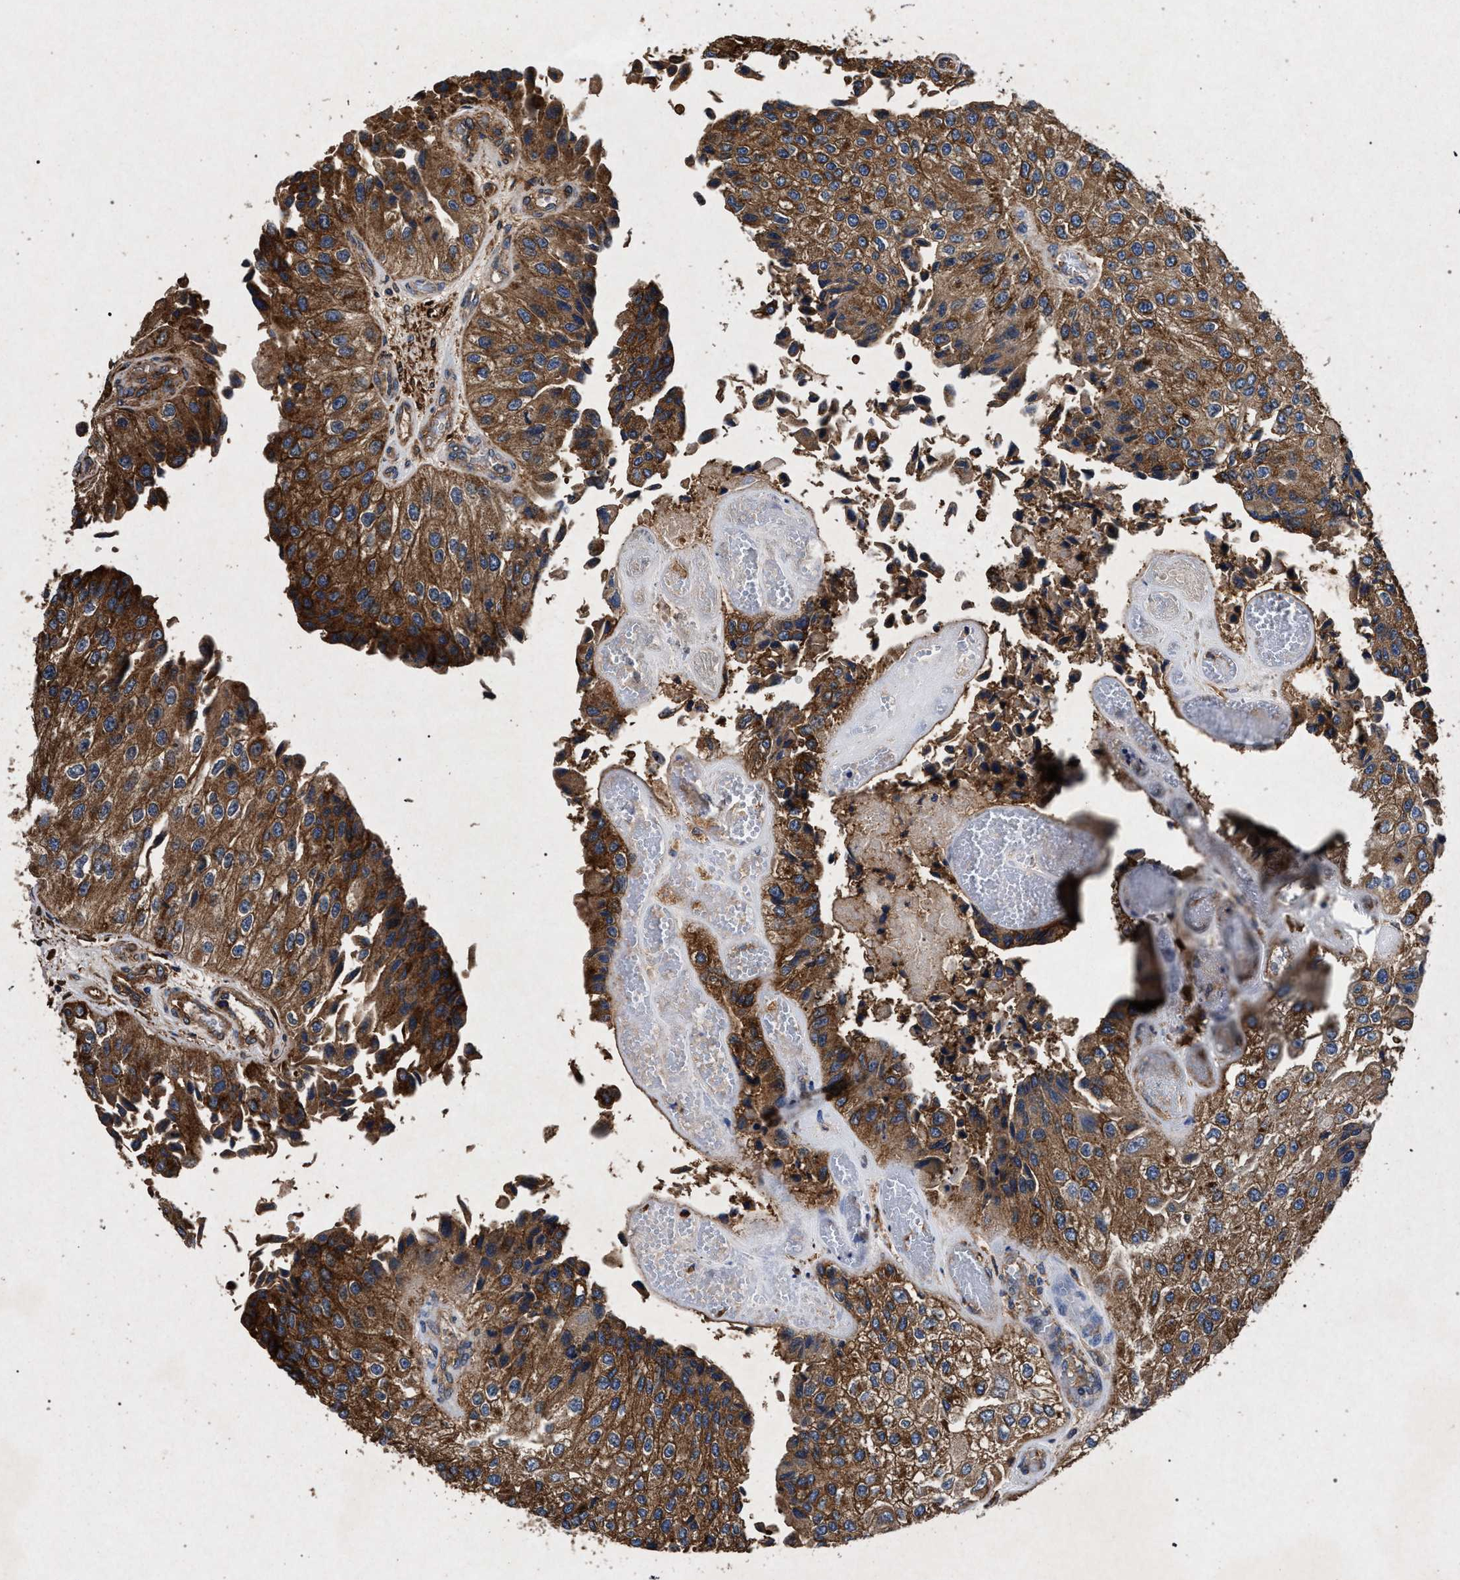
{"staining": {"intensity": "strong", "quantity": ">75%", "location": "cytoplasmic/membranous"}, "tissue": "urothelial cancer", "cell_type": "Tumor cells", "image_type": "cancer", "snomed": [{"axis": "morphology", "description": "Urothelial carcinoma, High grade"}, {"axis": "topography", "description": "Kidney"}, {"axis": "topography", "description": "Urinary bladder"}], "caption": "A micrograph of human high-grade urothelial carcinoma stained for a protein demonstrates strong cytoplasmic/membranous brown staining in tumor cells. Immunohistochemistry stains the protein in brown and the nuclei are stained blue.", "gene": "MARCKS", "patient": {"sex": "male", "age": 77}}